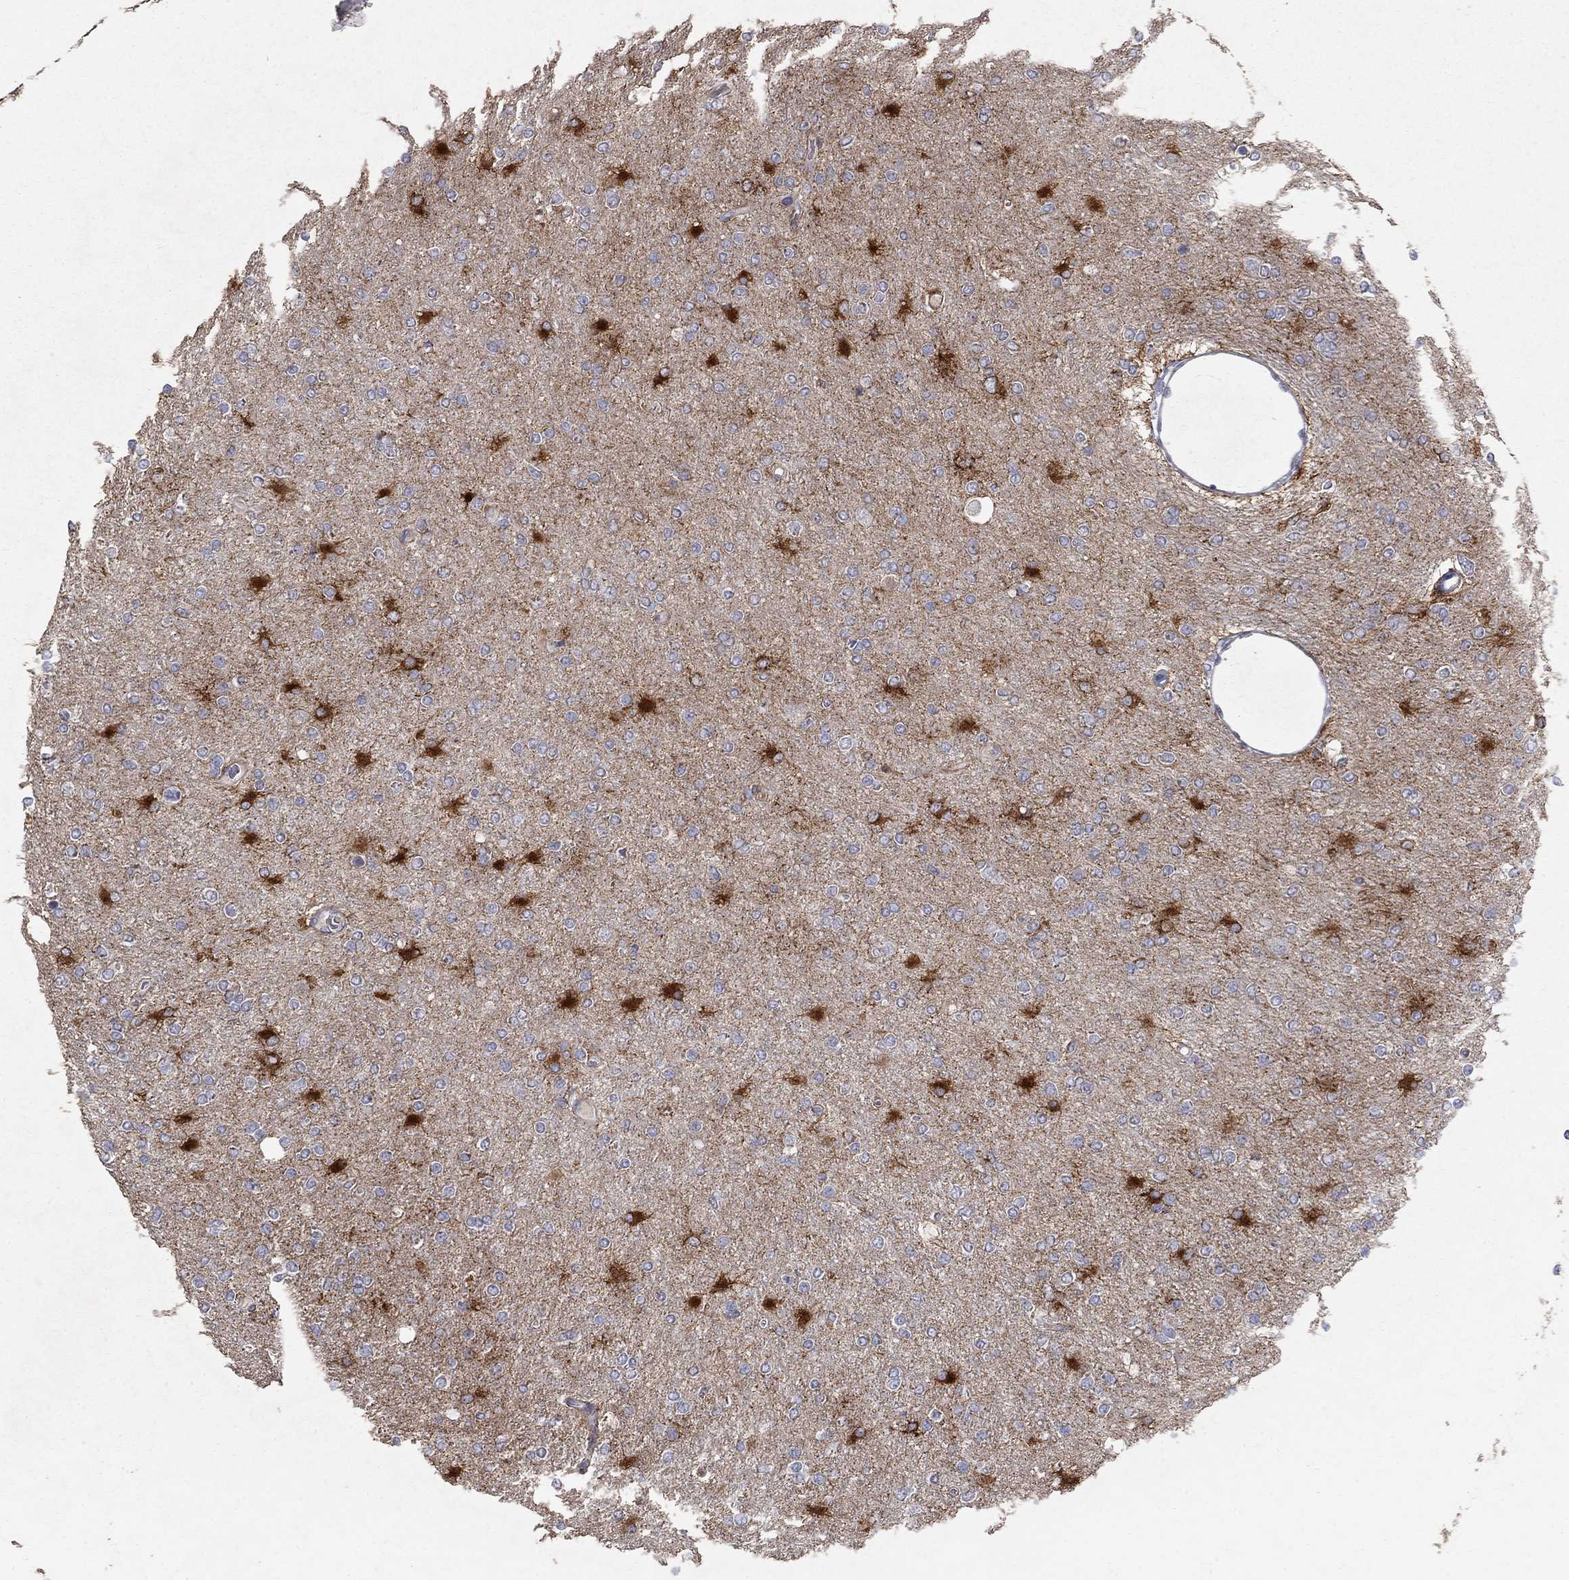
{"staining": {"intensity": "negative", "quantity": "none", "location": "none"}, "tissue": "glioma", "cell_type": "Tumor cells", "image_type": "cancer", "snomed": [{"axis": "morphology", "description": "Glioma, malignant, High grade"}, {"axis": "topography", "description": "Cerebral cortex"}], "caption": "The image shows no staining of tumor cells in malignant high-grade glioma.", "gene": "NTRK2", "patient": {"sex": "male", "age": 70}}